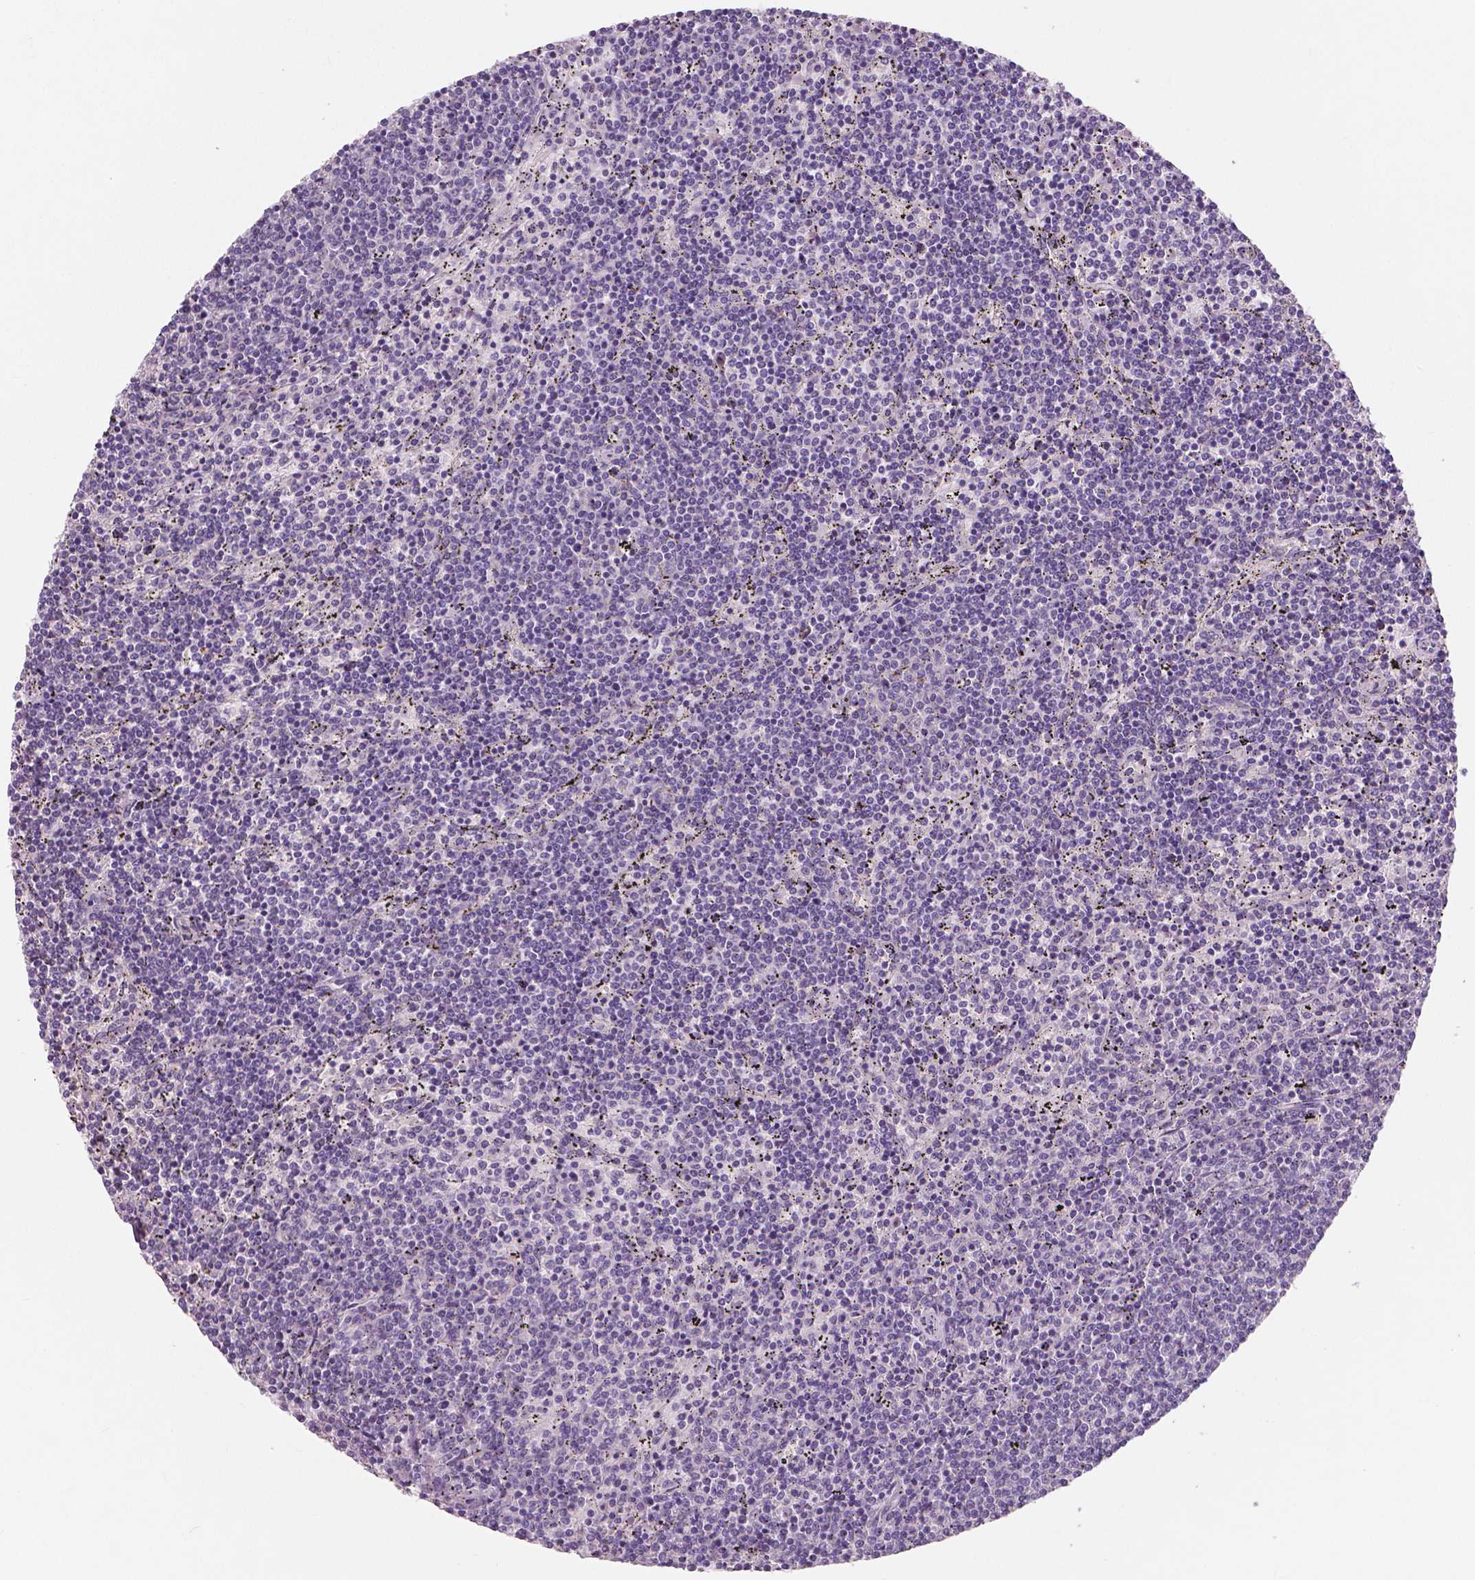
{"staining": {"intensity": "negative", "quantity": "none", "location": "none"}, "tissue": "lymphoma", "cell_type": "Tumor cells", "image_type": "cancer", "snomed": [{"axis": "morphology", "description": "Malignant lymphoma, non-Hodgkin's type, Low grade"}, {"axis": "topography", "description": "Spleen"}], "caption": "Tumor cells show no significant staining in lymphoma.", "gene": "LSM14B", "patient": {"sex": "female", "age": 50}}